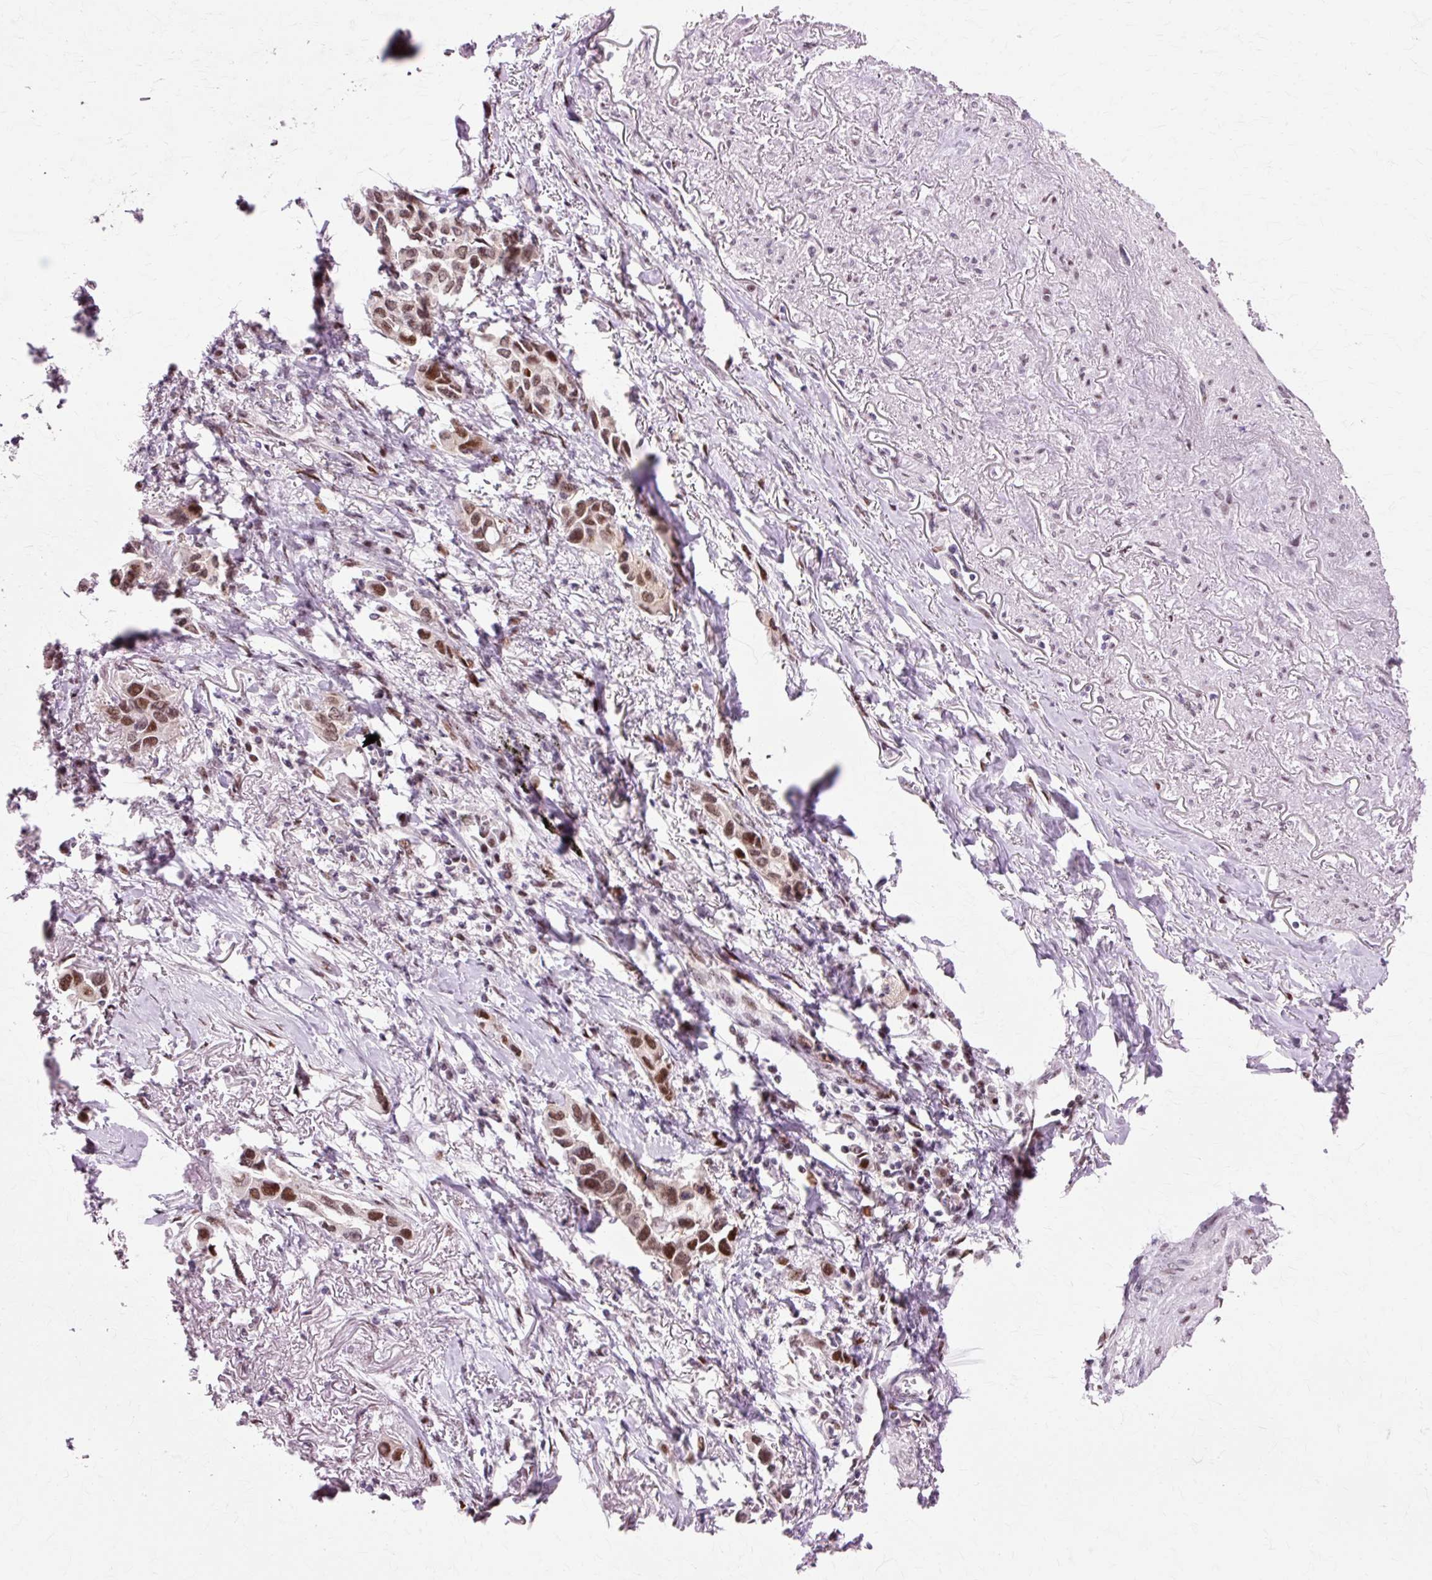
{"staining": {"intensity": "moderate", "quantity": ">75%", "location": "nuclear"}, "tissue": "lung cancer", "cell_type": "Tumor cells", "image_type": "cancer", "snomed": [{"axis": "morphology", "description": "Adenocarcinoma, NOS"}, {"axis": "topography", "description": "Lung"}], "caption": "Lung cancer stained with a protein marker displays moderate staining in tumor cells.", "gene": "MACROD2", "patient": {"sex": "female", "age": 76}}